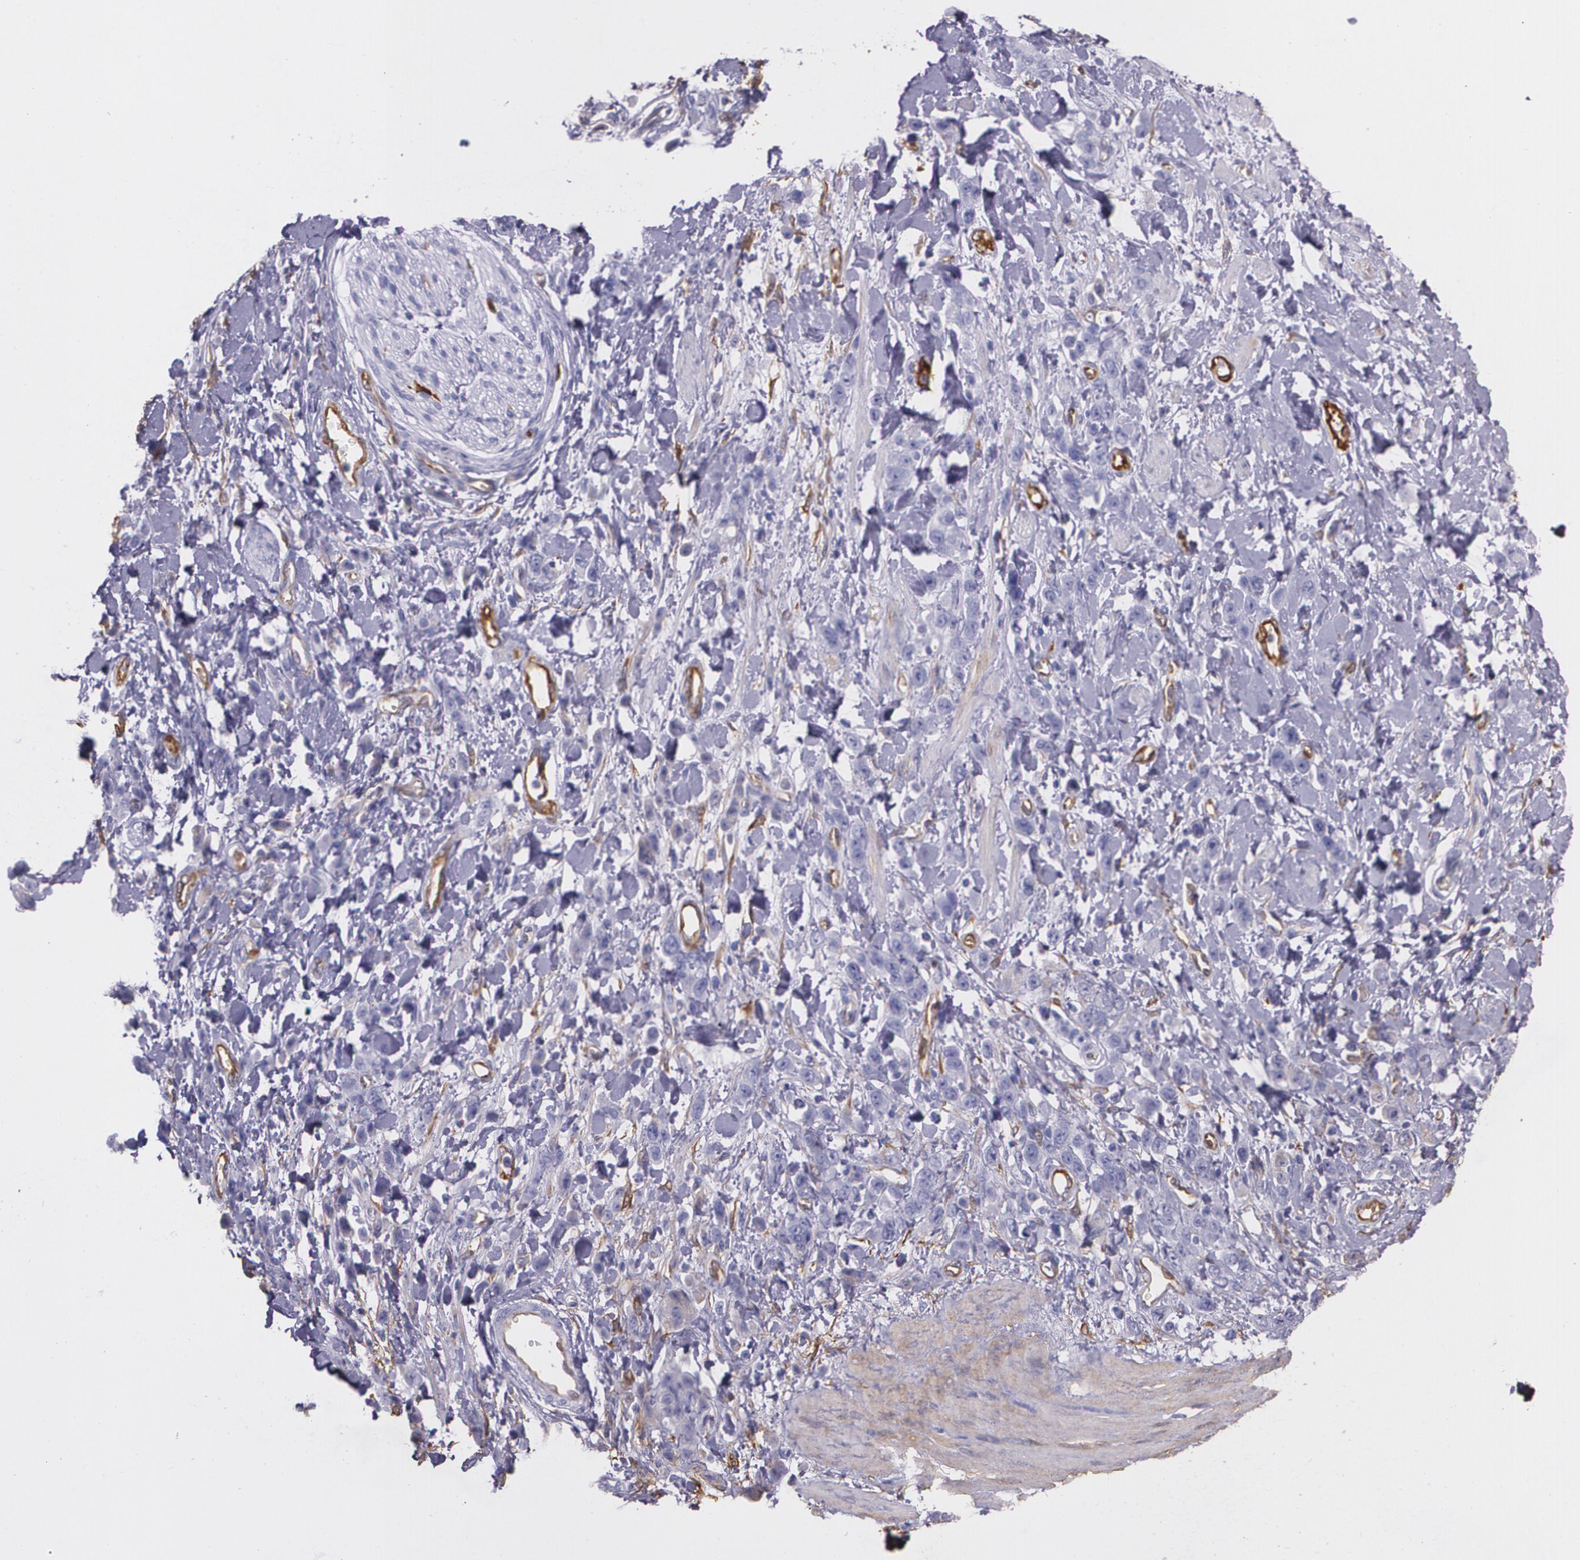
{"staining": {"intensity": "negative", "quantity": "none", "location": "none"}, "tissue": "stomach cancer", "cell_type": "Tumor cells", "image_type": "cancer", "snomed": [{"axis": "morphology", "description": "Normal tissue, NOS"}, {"axis": "morphology", "description": "Adenocarcinoma, NOS"}, {"axis": "topography", "description": "Stomach"}], "caption": "IHC histopathology image of adenocarcinoma (stomach) stained for a protein (brown), which exhibits no expression in tumor cells.", "gene": "MMP2", "patient": {"sex": "male", "age": 82}}